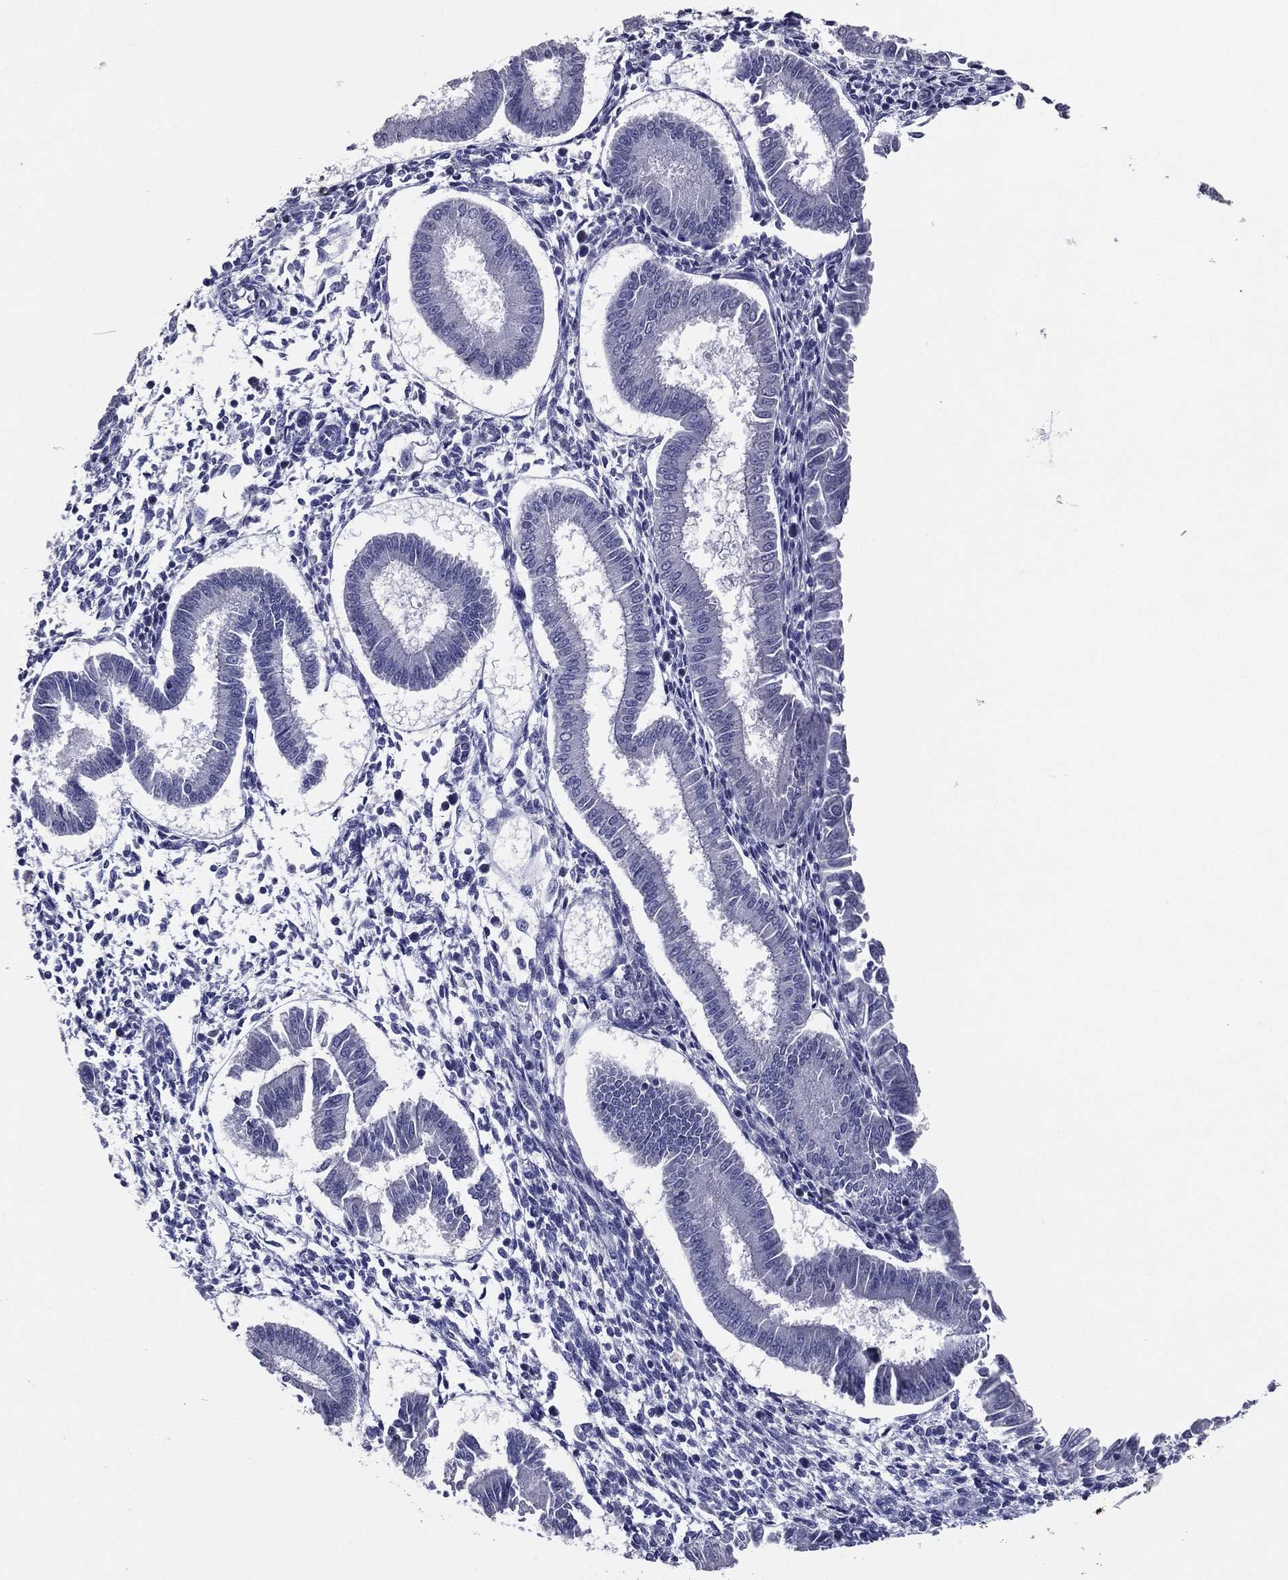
{"staining": {"intensity": "negative", "quantity": "none", "location": "none"}, "tissue": "endometrium", "cell_type": "Cells in endometrial stroma", "image_type": "normal", "snomed": [{"axis": "morphology", "description": "Normal tissue, NOS"}, {"axis": "topography", "description": "Endometrium"}], "caption": "Protein analysis of benign endometrium demonstrates no significant positivity in cells in endometrial stroma. Brightfield microscopy of immunohistochemistry (IHC) stained with DAB (brown) and hematoxylin (blue), captured at high magnification.", "gene": "TFAP2A", "patient": {"sex": "female", "age": 43}}